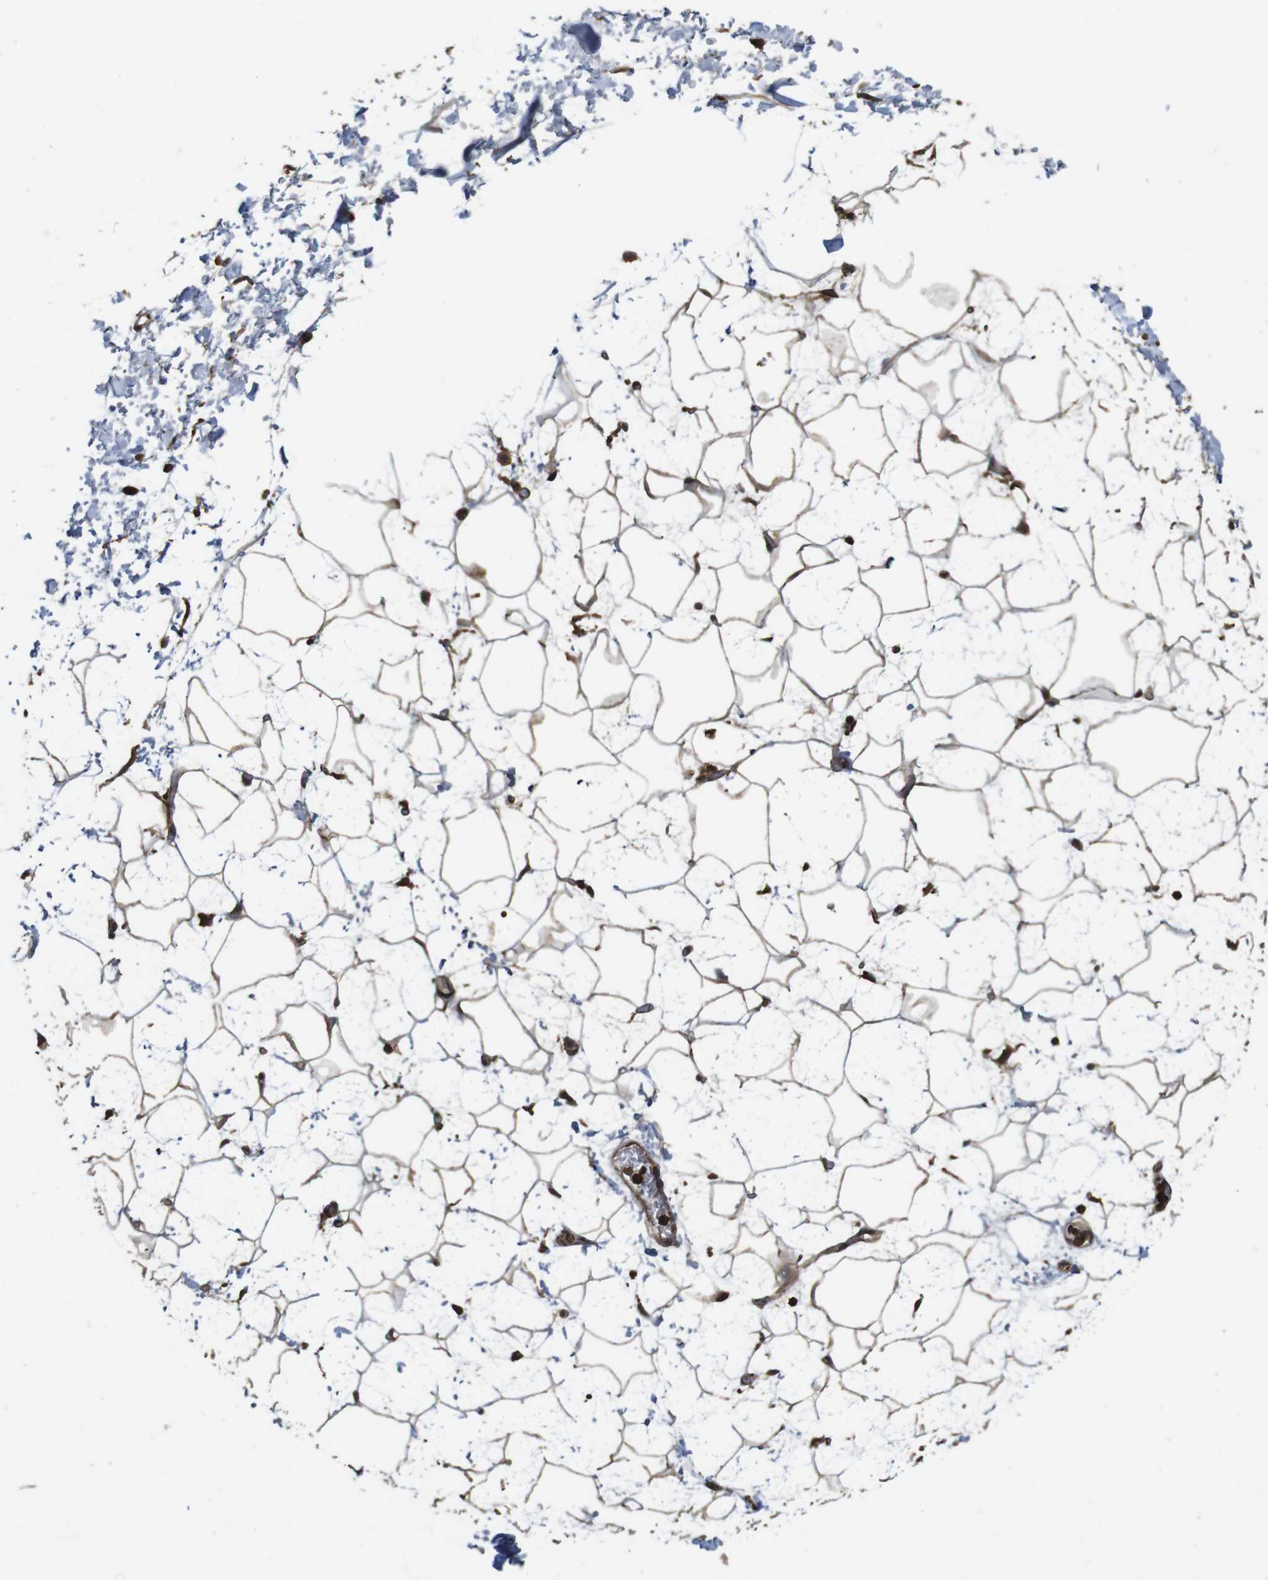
{"staining": {"intensity": "moderate", "quantity": ">75%", "location": "cytoplasmic/membranous"}, "tissue": "adipose tissue", "cell_type": "Adipocytes", "image_type": "normal", "snomed": [{"axis": "morphology", "description": "Normal tissue, NOS"}, {"axis": "topography", "description": "Soft tissue"}], "caption": "A histopathology image of human adipose tissue stained for a protein demonstrates moderate cytoplasmic/membranous brown staining in adipocytes. (Brightfield microscopy of DAB IHC at high magnification).", "gene": "BAG4", "patient": {"sex": "male", "age": 72}}